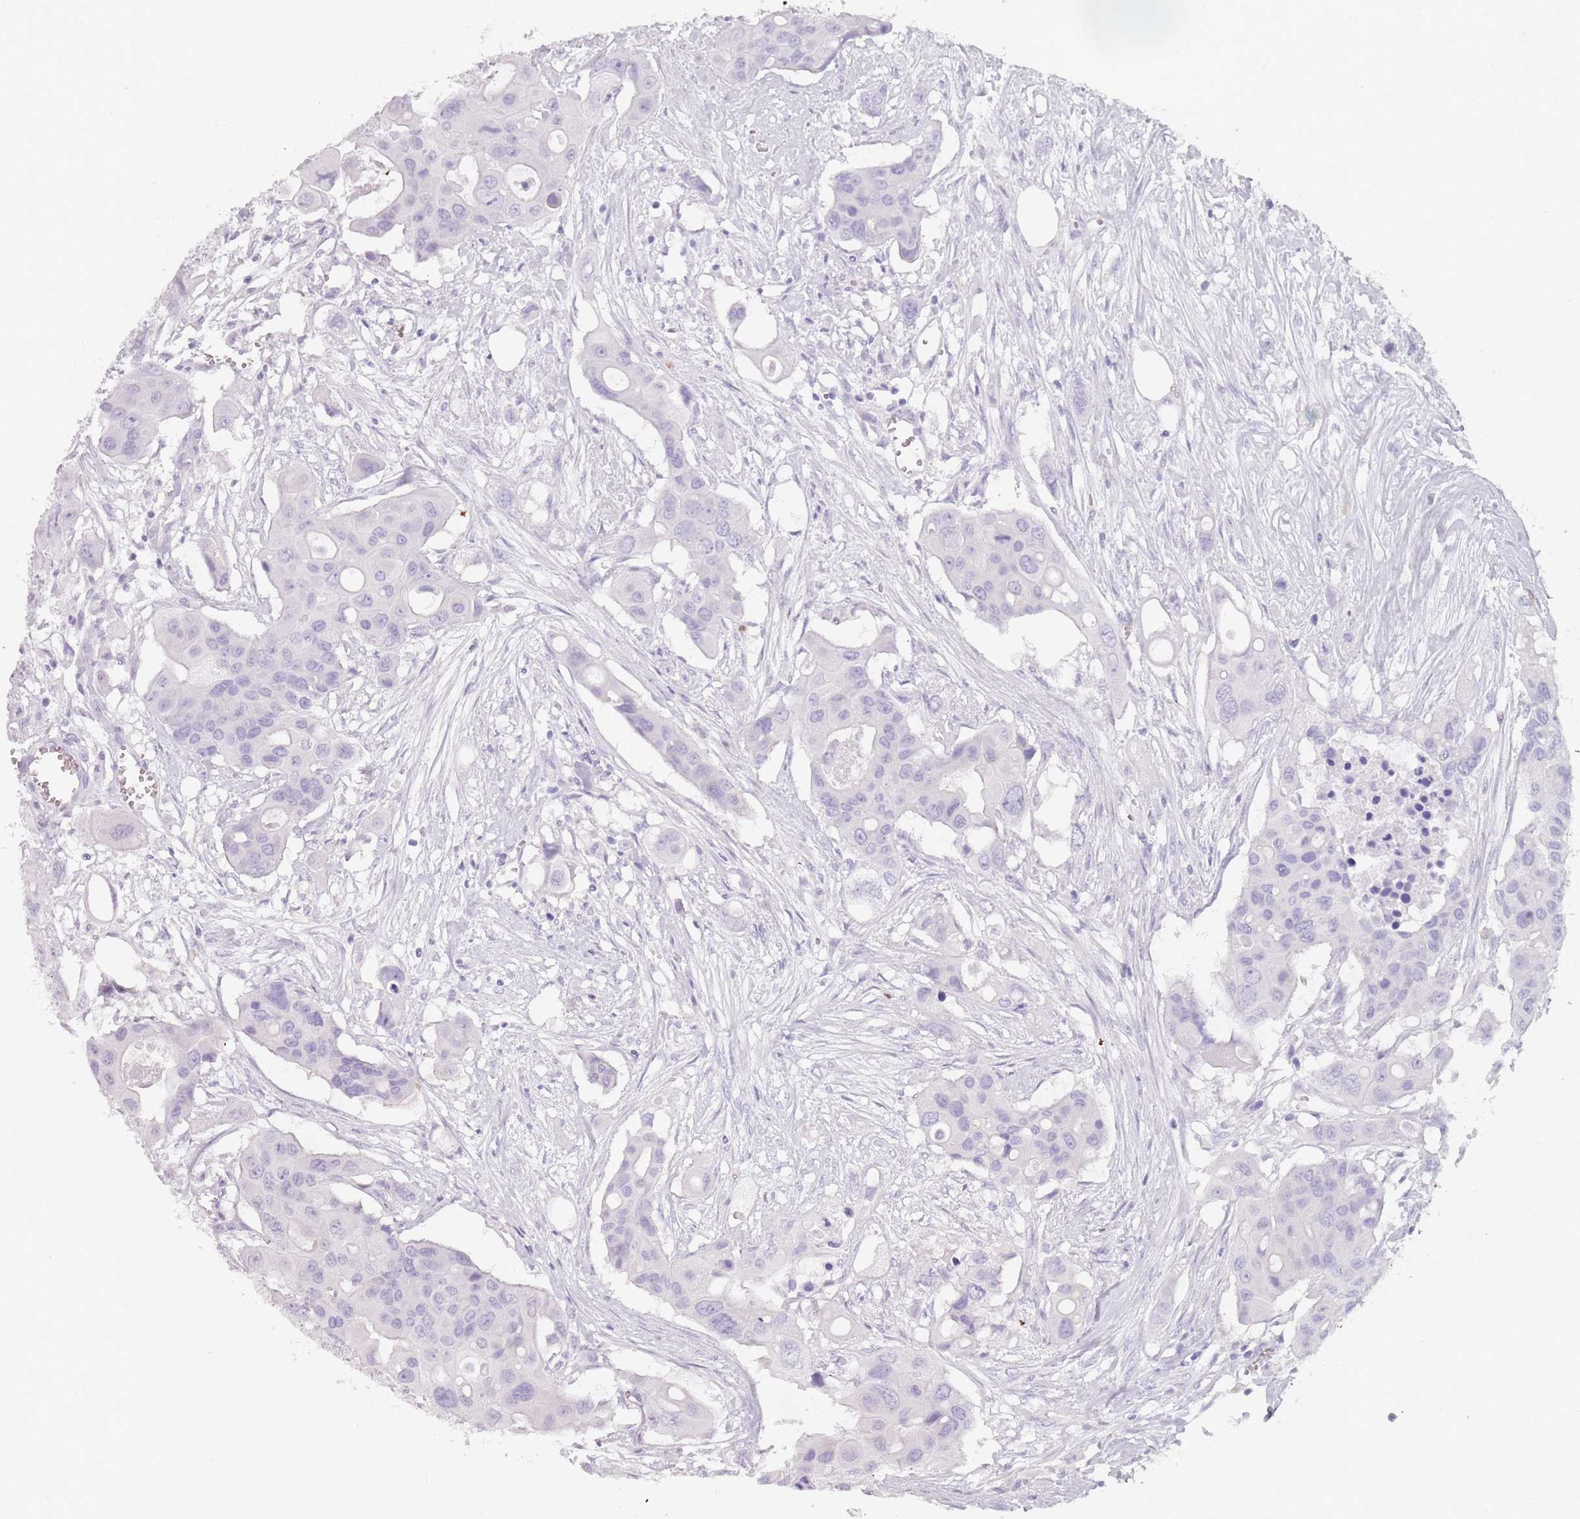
{"staining": {"intensity": "negative", "quantity": "none", "location": "none"}, "tissue": "colorectal cancer", "cell_type": "Tumor cells", "image_type": "cancer", "snomed": [{"axis": "morphology", "description": "Adenocarcinoma, NOS"}, {"axis": "topography", "description": "Colon"}], "caption": "Tumor cells are negative for protein expression in human adenocarcinoma (colorectal).", "gene": "ZNF584", "patient": {"sex": "male", "age": 77}}